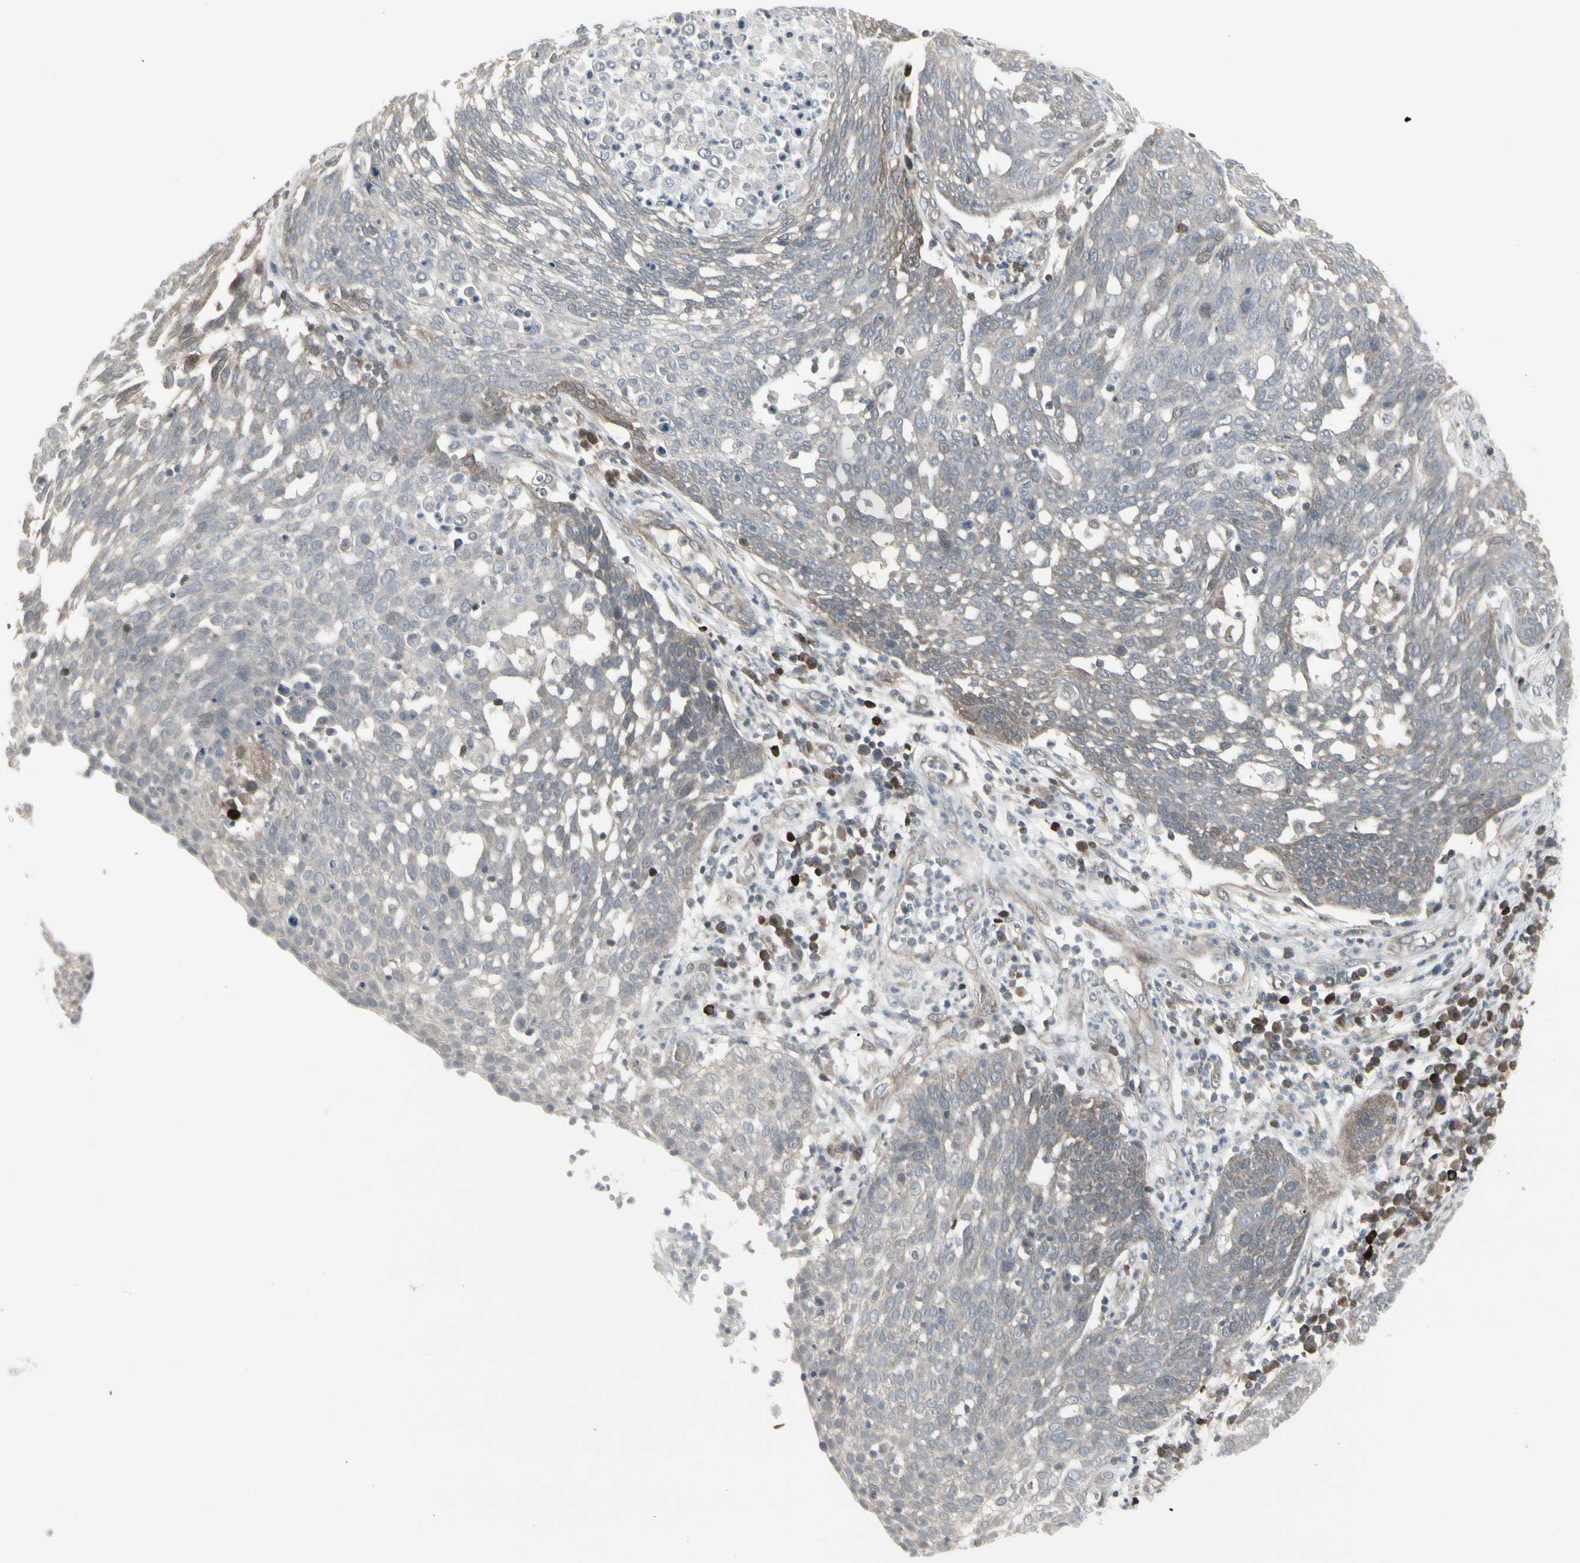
{"staining": {"intensity": "weak", "quantity": "25%-75%", "location": "cytoplasmic/membranous"}, "tissue": "cervical cancer", "cell_type": "Tumor cells", "image_type": "cancer", "snomed": [{"axis": "morphology", "description": "Squamous cell carcinoma, NOS"}, {"axis": "topography", "description": "Cervix"}], "caption": "This micrograph reveals IHC staining of human cervical cancer, with low weak cytoplasmic/membranous staining in approximately 25%-75% of tumor cells.", "gene": "IGFBP6", "patient": {"sex": "female", "age": 34}}